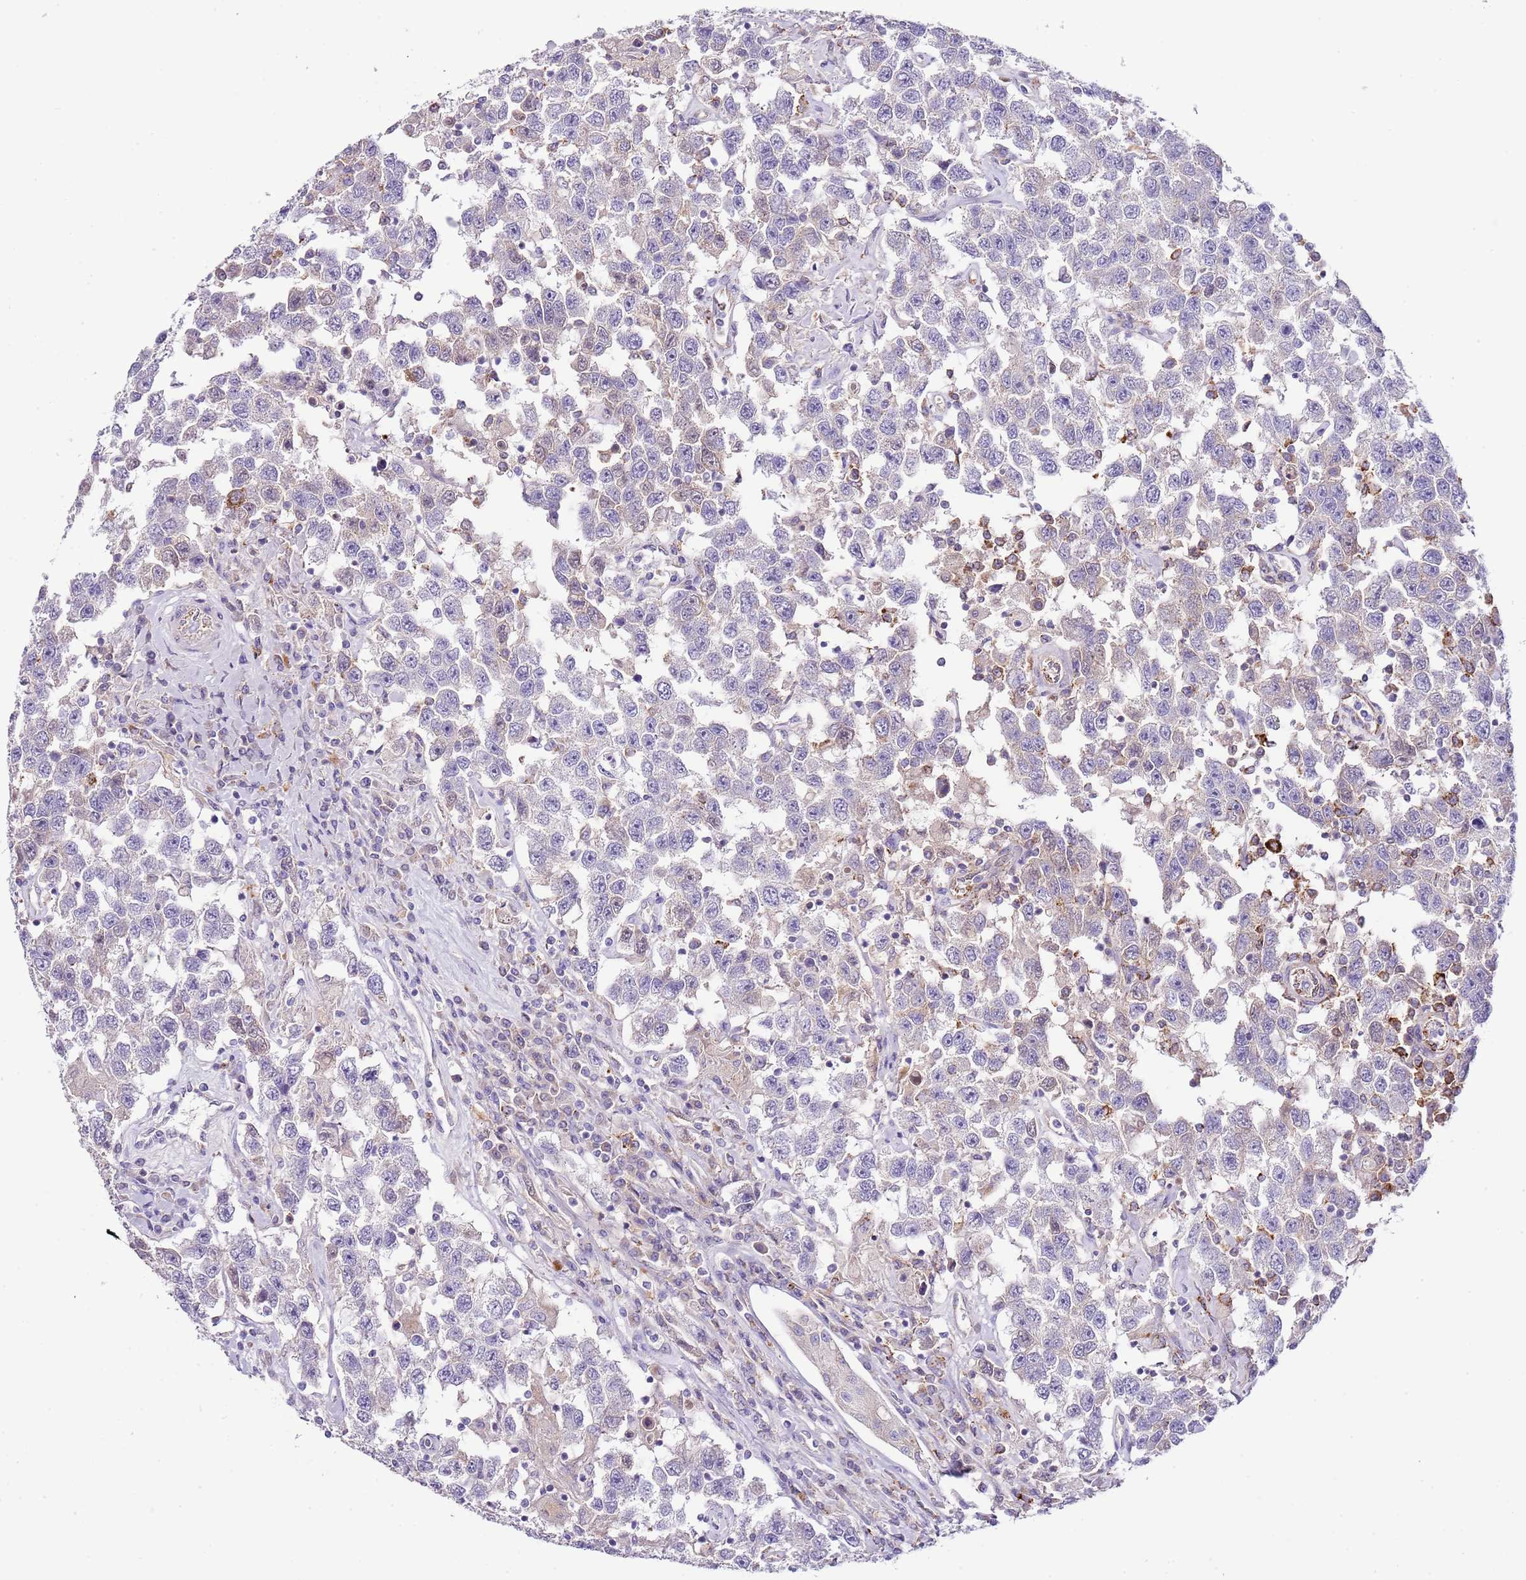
{"staining": {"intensity": "negative", "quantity": "none", "location": "none"}, "tissue": "testis cancer", "cell_type": "Tumor cells", "image_type": "cancer", "snomed": [{"axis": "morphology", "description": "Seminoma, NOS"}, {"axis": "topography", "description": "Testis"}], "caption": "Immunohistochemical staining of human testis cancer (seminoma) demonstrates no significant expression in tumor cells.", "gene": "ABHD17A", "patient": {"sex": "male", "age": 41}}